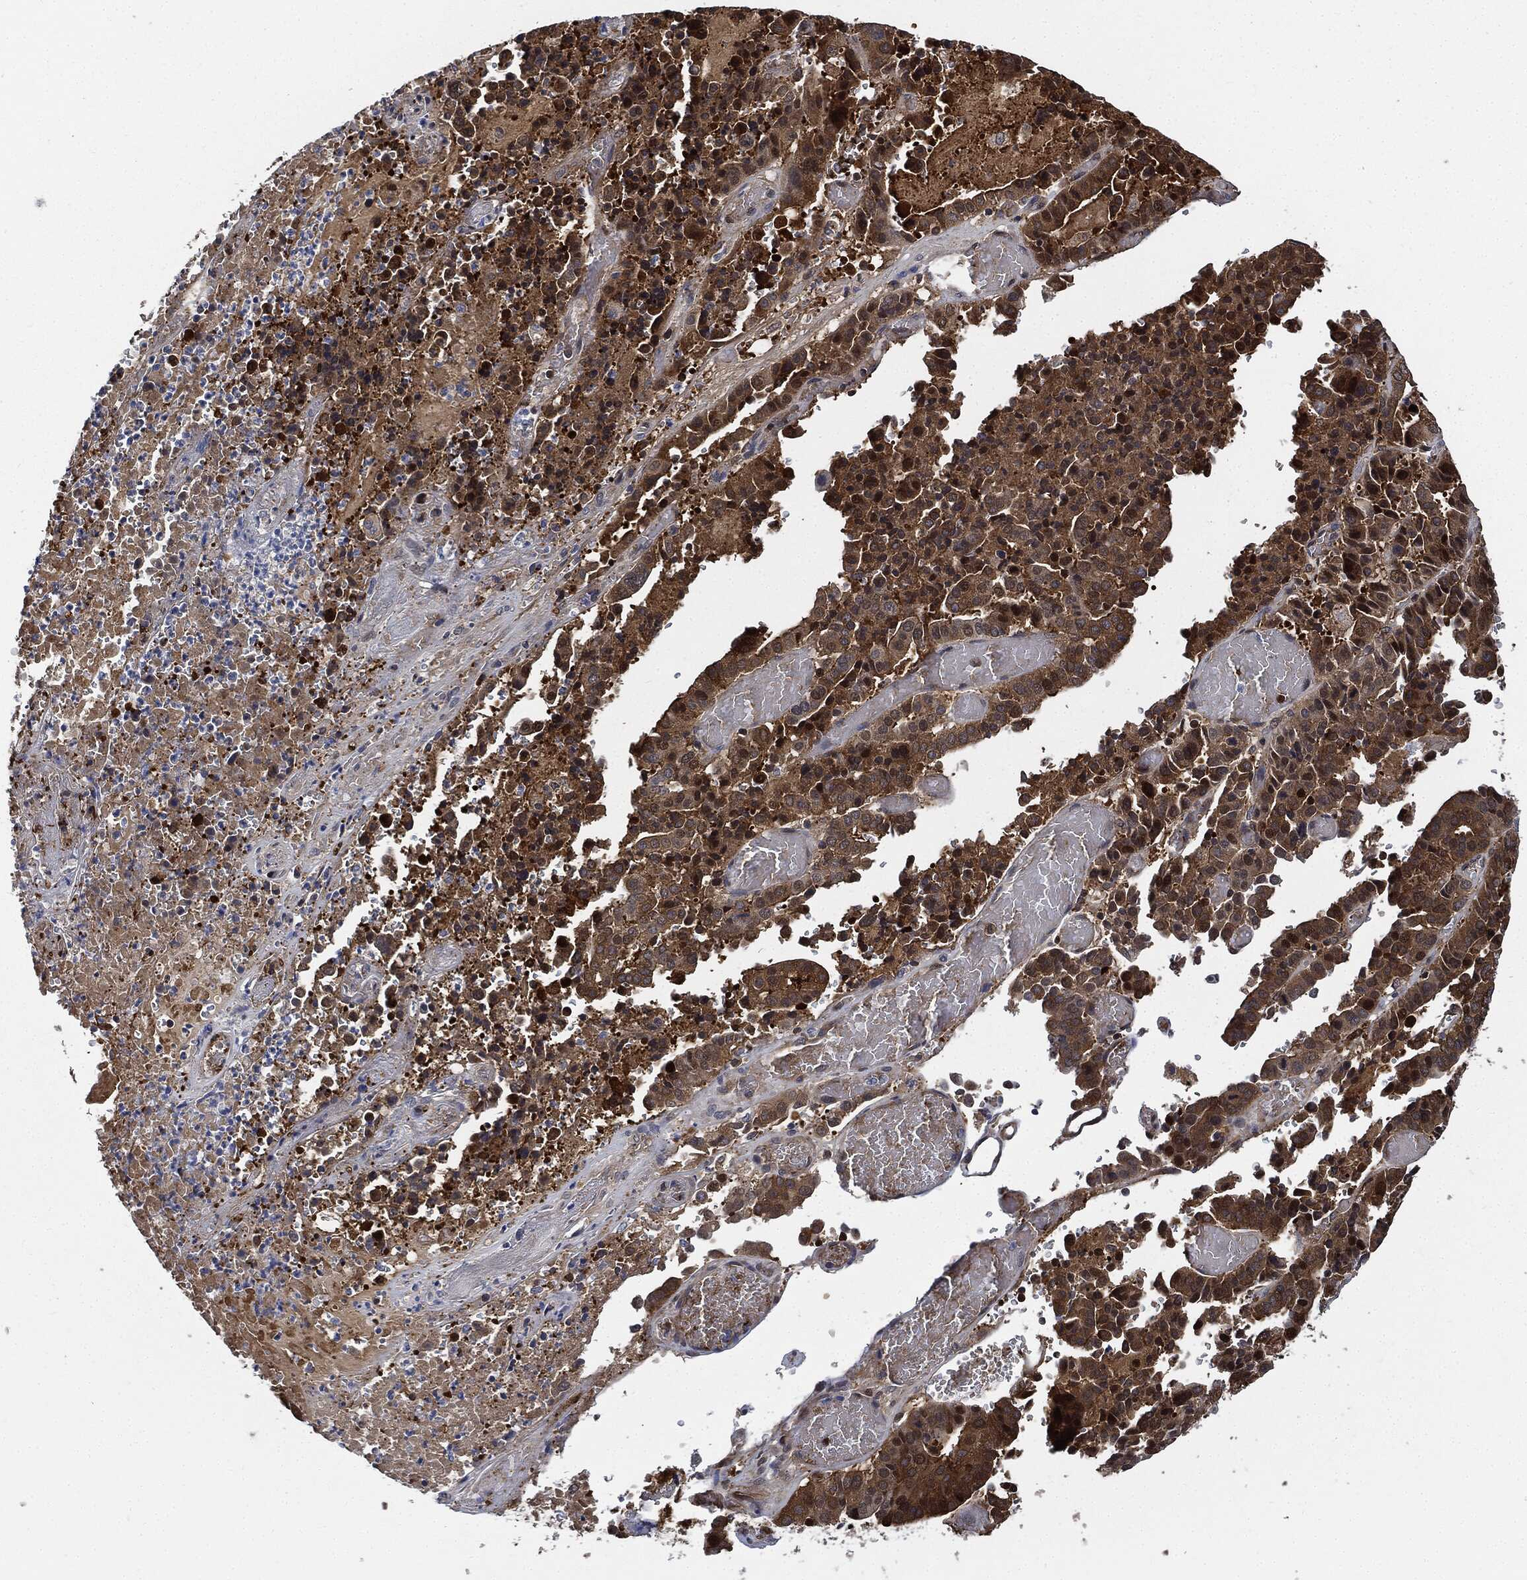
{"staining": {"intensity": "moderate", "quantity": "25%-75%", "location": "cytoplasmic/membranous"}, "tissue": "stomach cancer", "cell_type": "Tumor cells", "image_type": "cancer", "snomed": [{"axis": "morphology", "description": "Adenocarcinoma, NOS"}, {"axis": "topography", "description": "Stomach"}], "caption": "Immunohistochemistry (IHC) of stomach cancer (adenocarcinoma) displays medium levels of moderate cytoplasmic/membranous staining in approximately 25%-75% of tumor cells. The staining was performed using DAB to visualize the protein expression in brown, while the nuclei were stained in blue with hematoxylin (Magnification: 20x).", "gene": "PRDX2", "patient": {"sex": "male", "age": 48}}